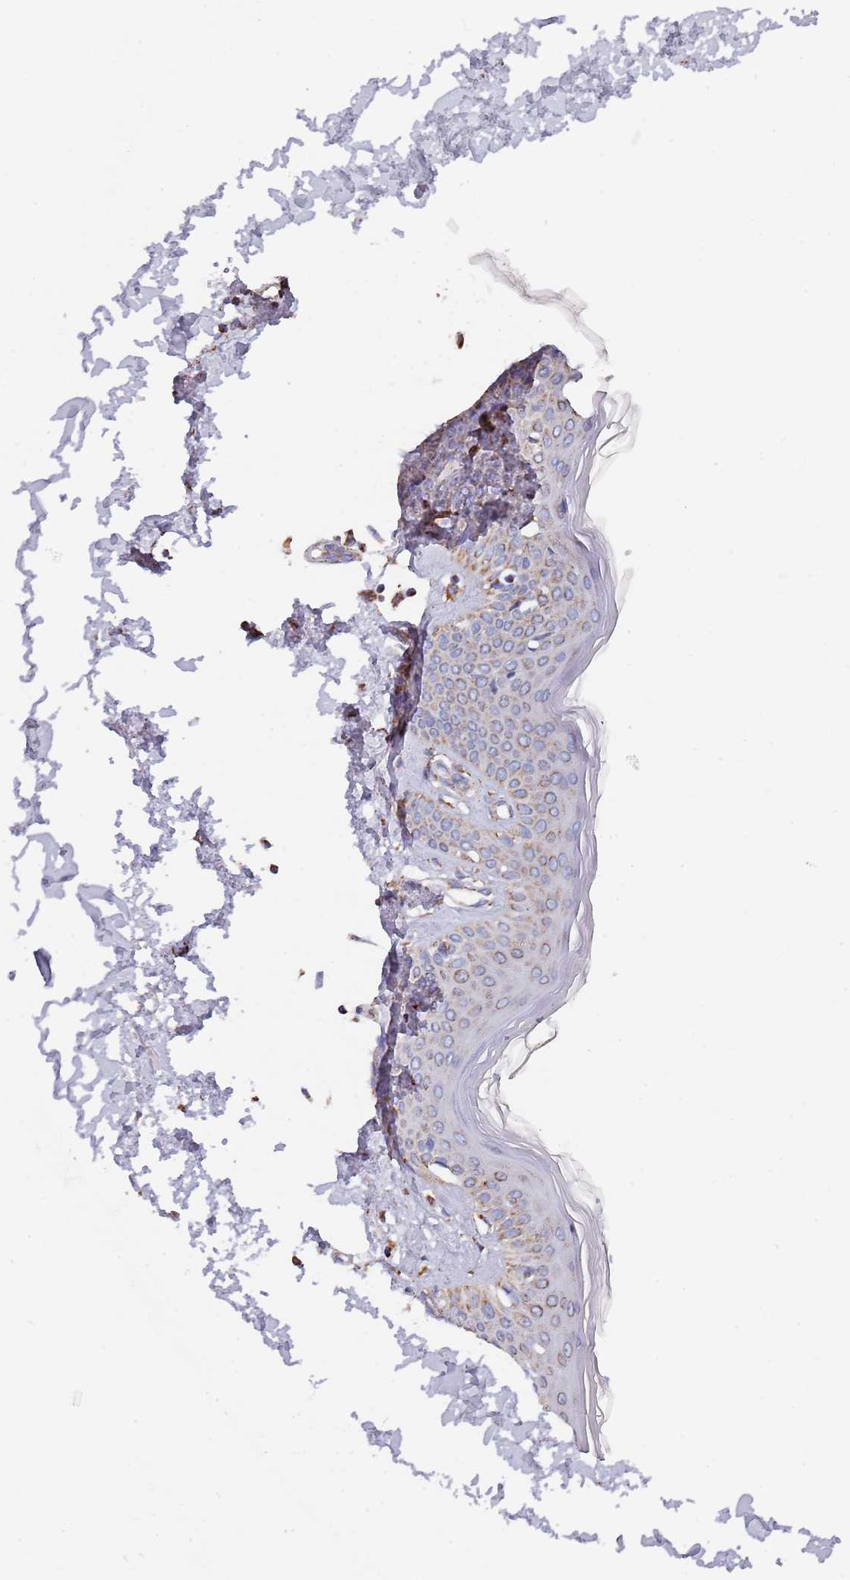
{"staining": {"intensity": "moderate", "quantity": ">75%", "location": "cytoplasmic/membranous"}, "tissue": "skin", "cell_type": "Fibroblasts", "image_type": "normal", "snomed": [{"axis": "morphology", "description": "Normal tissue, NOS"}, {"axis": "topography", "description": "Skin"}], "caption": "IHC photomicrograph of unremarkable skin: skin stained using IHC reveals medium levels of moderate protein expression localized specifically in the cytoplasmic/membranous of fibroblasts, appearing as a cytoplasmic/membranous brown color.", "gene": "PGP", "patient": {"sex": "female", "age": 64}}